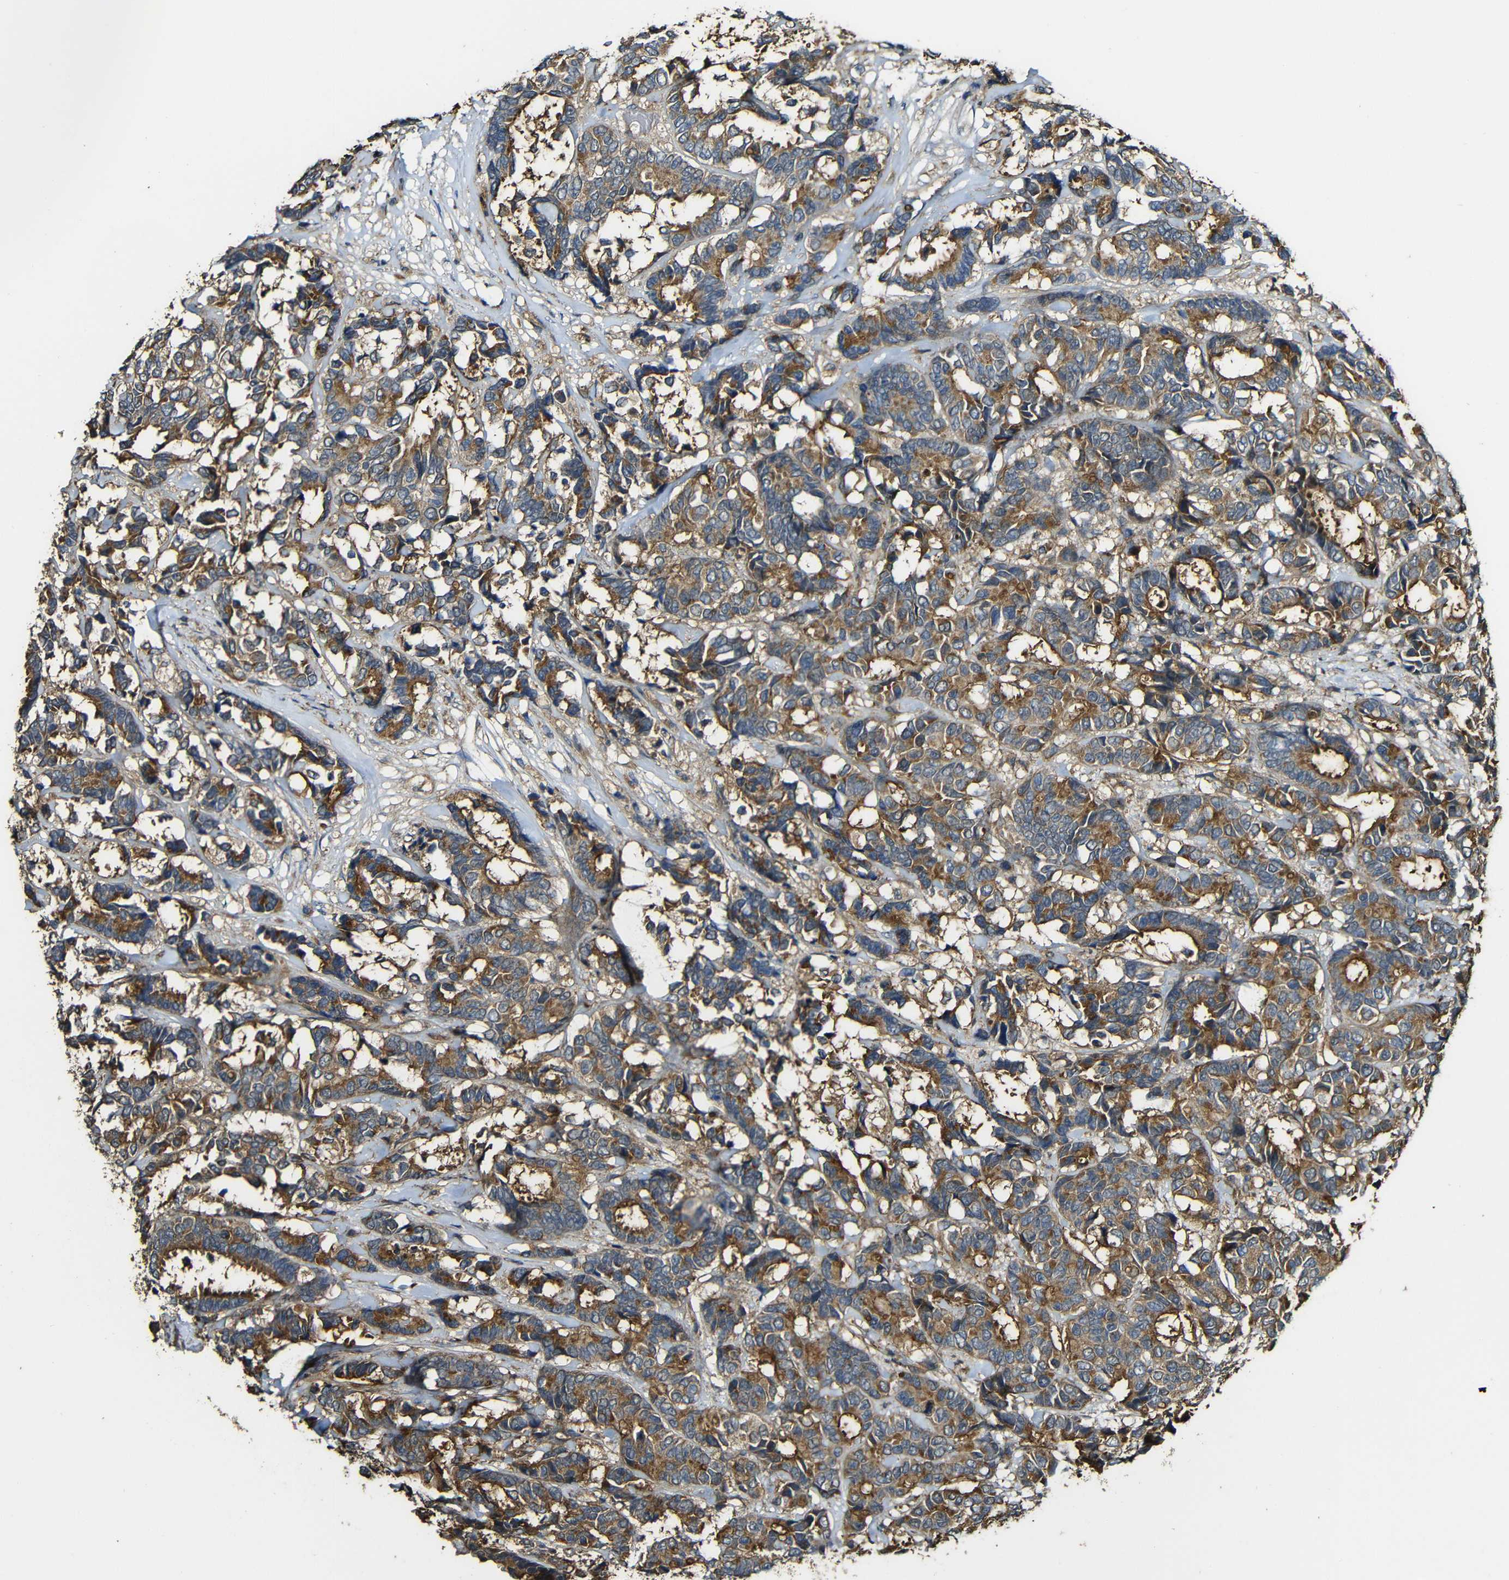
{"staining": {"intensity": "strong", "quantity": ">75%", "location": "cytoplasmic/membranous"}, "tissue": "breast cancer", "cell_type": "Tumor cells", "image_type": "cancer", "snomed": [{"axis": "morphology", "description": "Duct carcinoma"}, {"axis": "topography", "description": "Breast"}], "caption": "Breast cancer (invasive ductal carcinoma) stained with a brown dye exhibits strong cytoplasmic/membranous positive staining in approximately >75% of tumor cells.", "gene": "CASP8", "patient": {"sex": "female", "age": 87}}